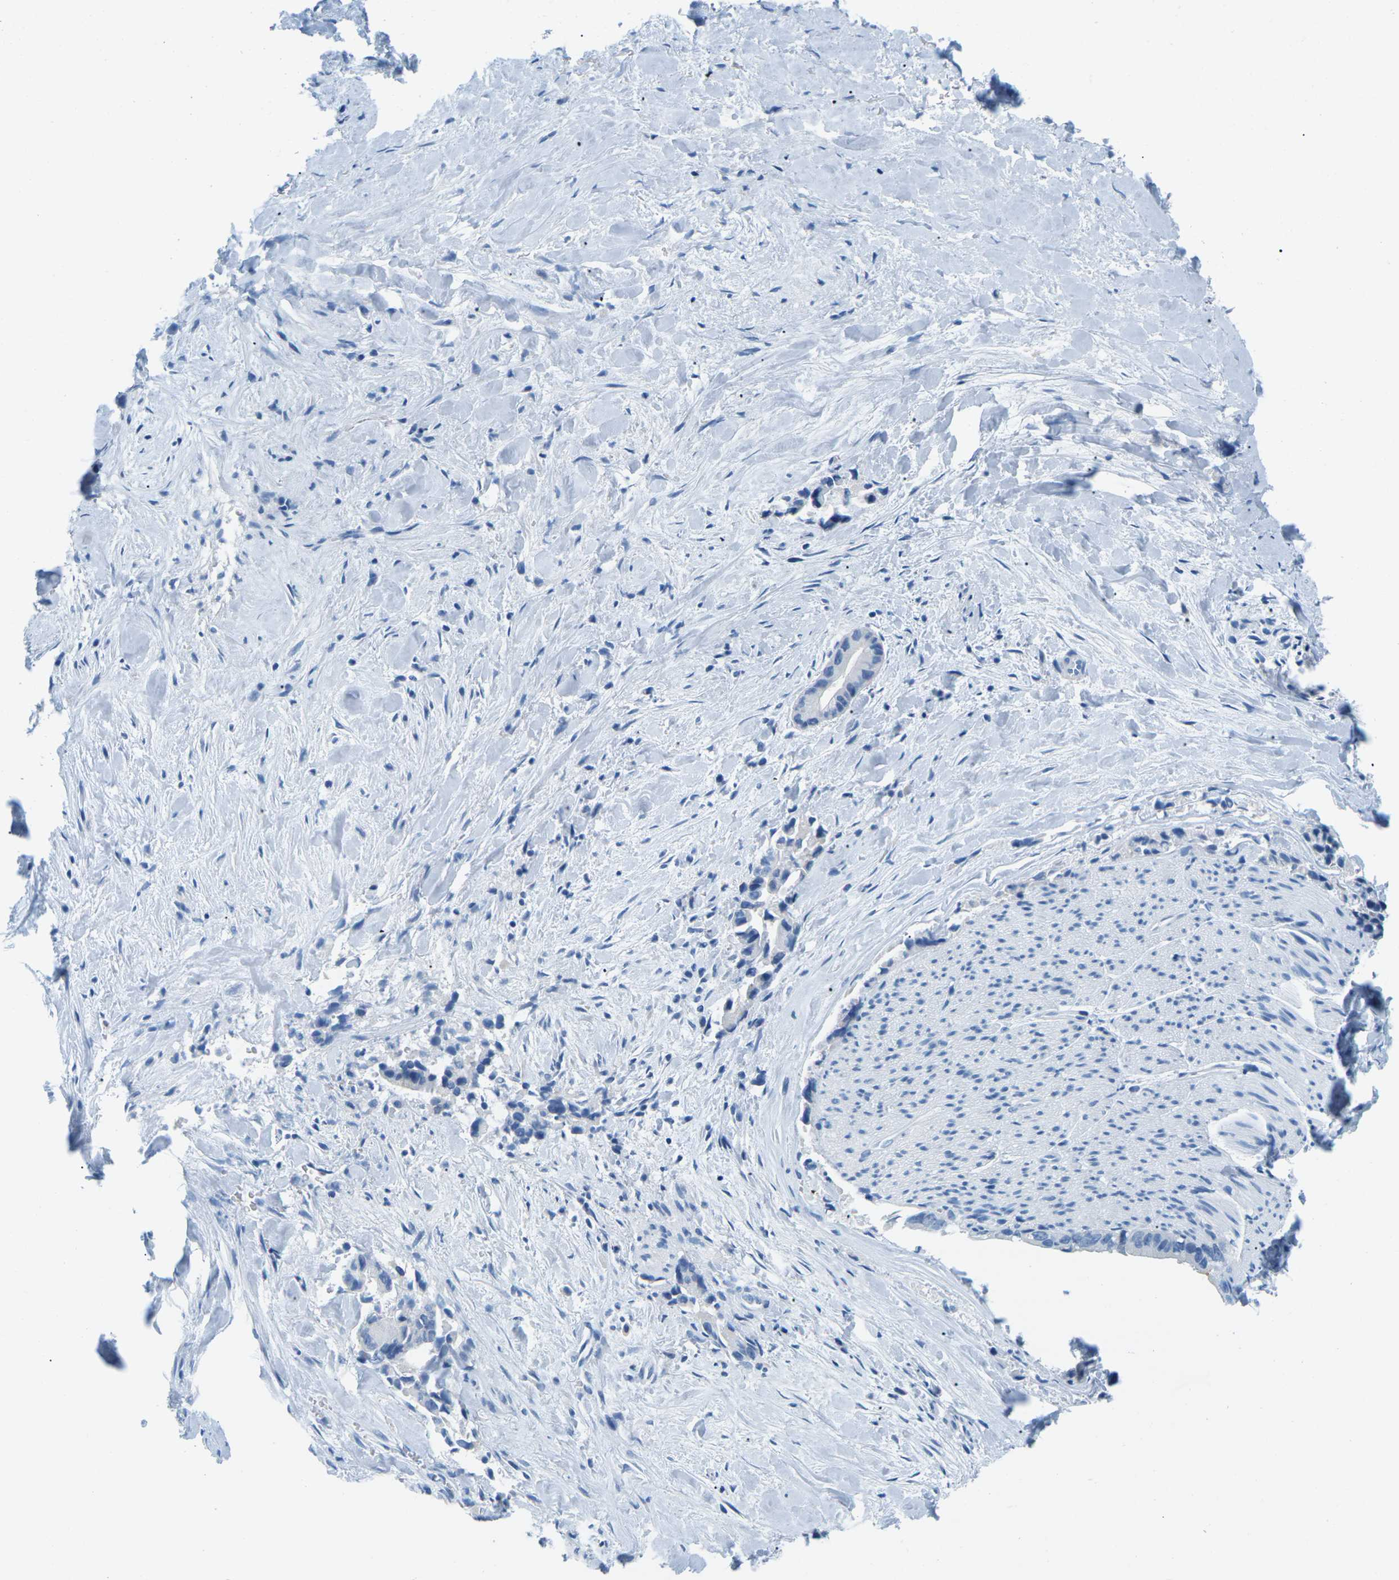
{"staining": {"intensity": "negative", "quantity": "none", "location": "none"}, "tissue": "liver cancer", "cell_type": "Tumor cells", "image_type": "cancer", "snomed": [{"axis": "morphology", "description": "Cholangiocarcinoma"}, {"axis": "topography", "description": "Liver"}], "caption": "The histopathology image shows no staining of tumor cells in liver cancer.", "gene": "SLC12A1", "patient": {"sex": "female", "age": 55}}